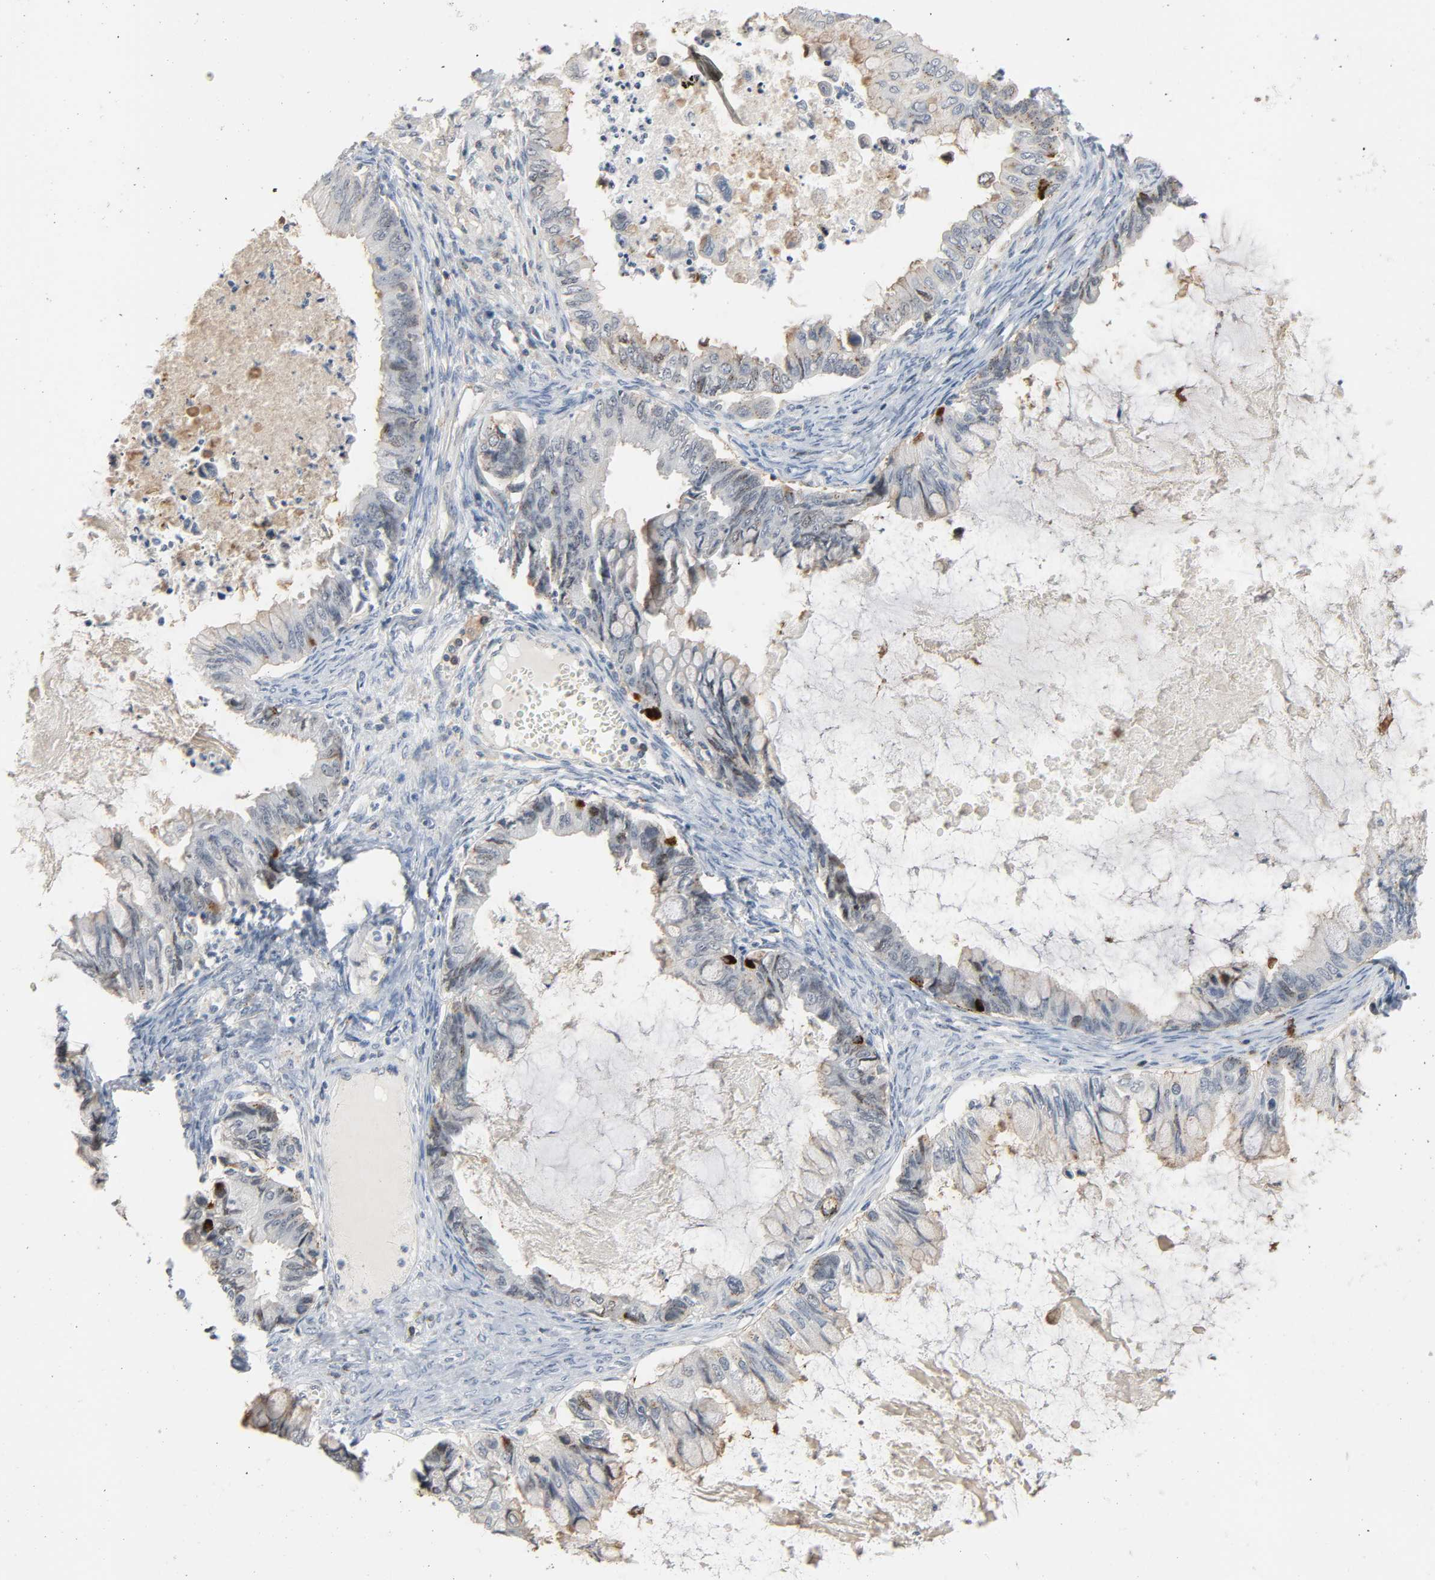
{"staining": {"intensity": "moderate", "quantity": "<25%", "location": "cytoplasmic/membranous"}, "tissue": "ovarian cancer", "cell_type": "Tumor cells", "image_type": "cancer", "snomed": [{"axis": "morphology", "description": "Cystadenocarcinoma, mucinous, NOS"}, {"axis": "topography", "description": "Ovary"}], "caption": "Protein expression analysis of human ovarian cancer reveals moderate cytoplasmic/membranous positivity in about <25% of tumor cells.", "gene": "CD4", "patient": {"sex": "female", "age": 80}}